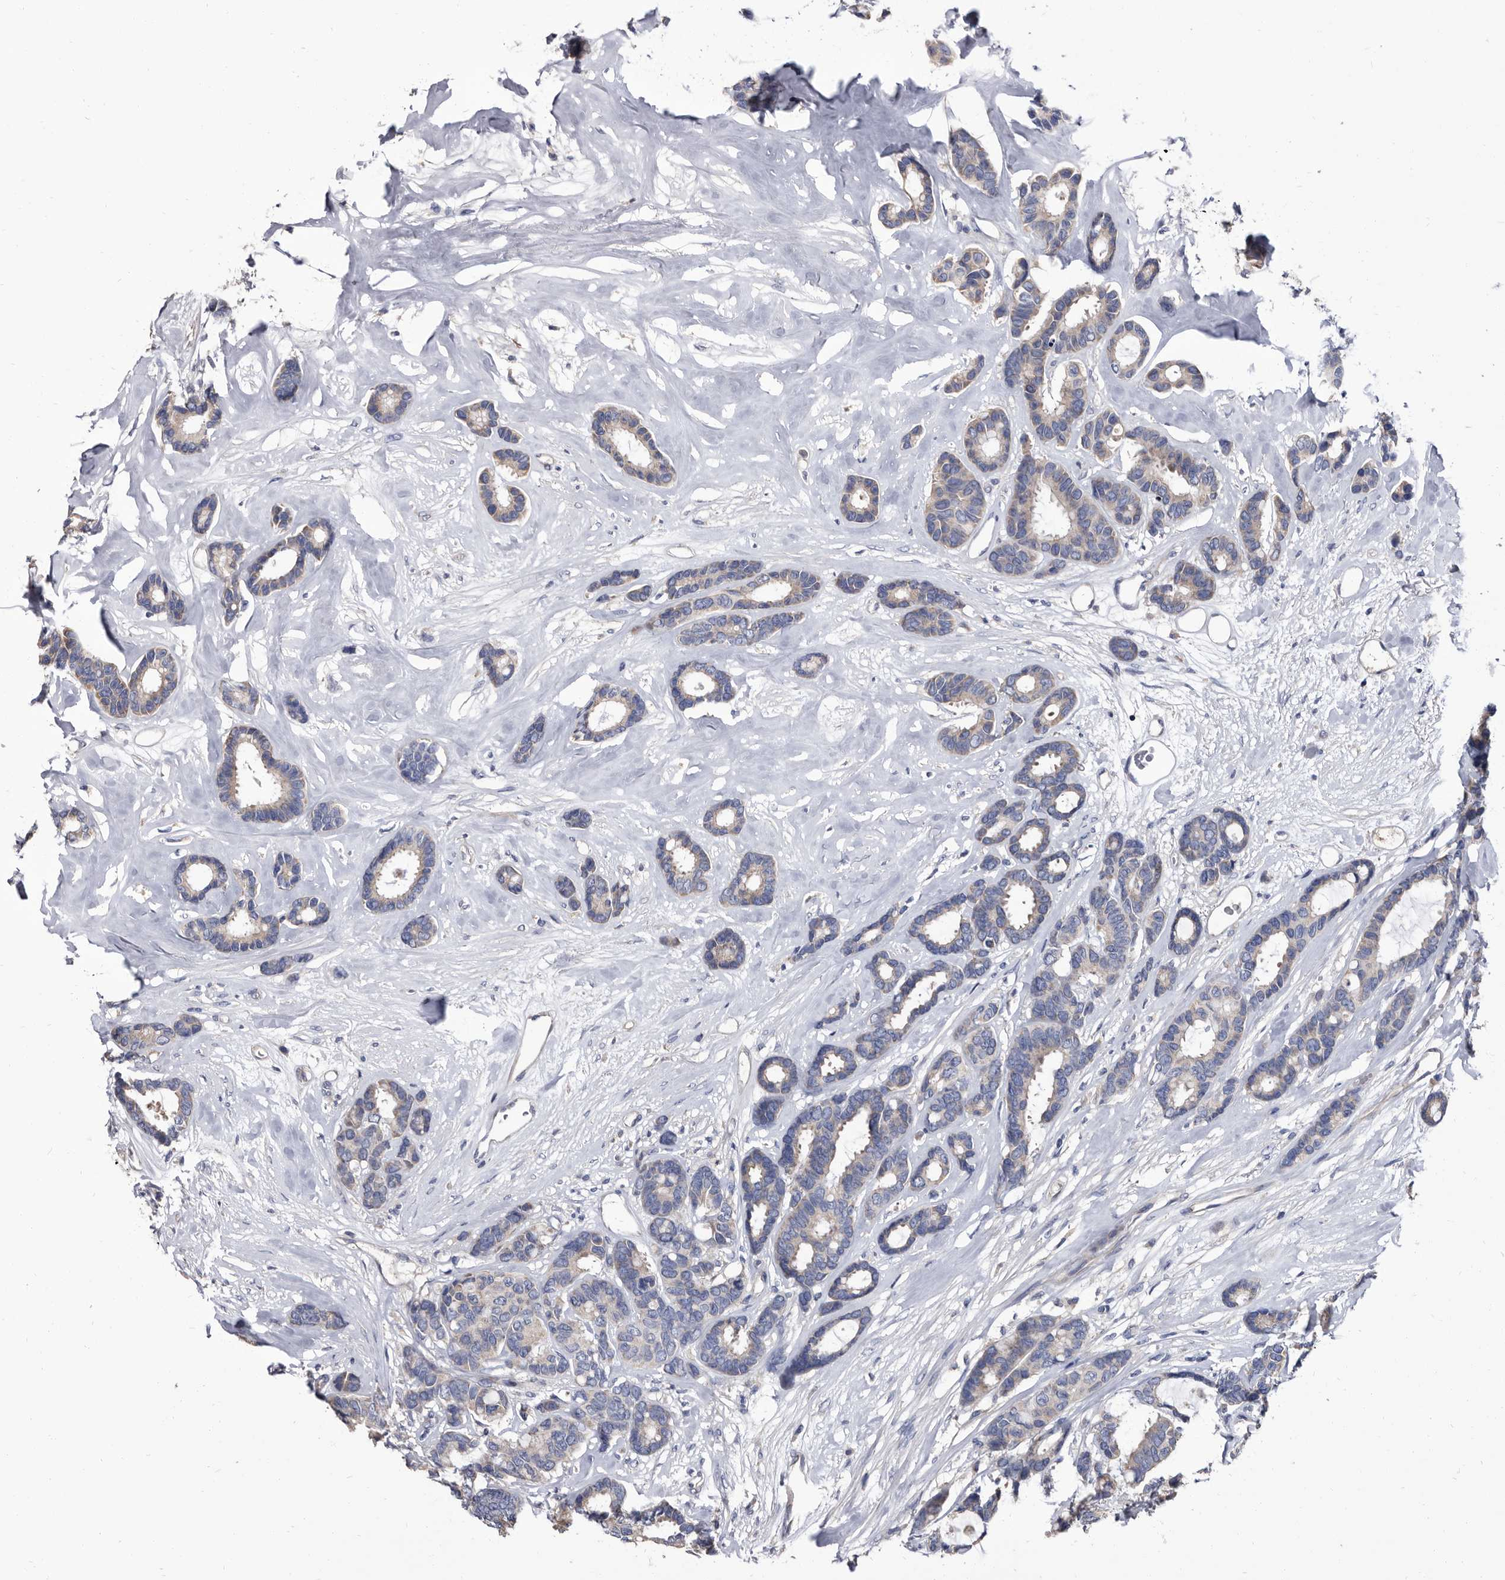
{"staining": {"intensity": "weak", "quantity": ">75%", "location": "cytoplasmic/membranous"}, "tissue": "breast cancer", "cell_type": "Tumor cells", "image_type": "cancer", "snomed": [{"axis": "morphology", "description": "Duct carcinoma"}, {"axis": "topography", "description": "Breast"}], "caption": "IHC (DAB (3,3'-diaminobenzidine)) staining of human breast cancer (invasive ductal carcinoma) shows weak cytoplasmic/membranous protein expression in approximately >75% of tumor cells. Nuclei are stained in blue.", "gene": "DTNBP1", "patient": {"sex": "female", "age": 87}}